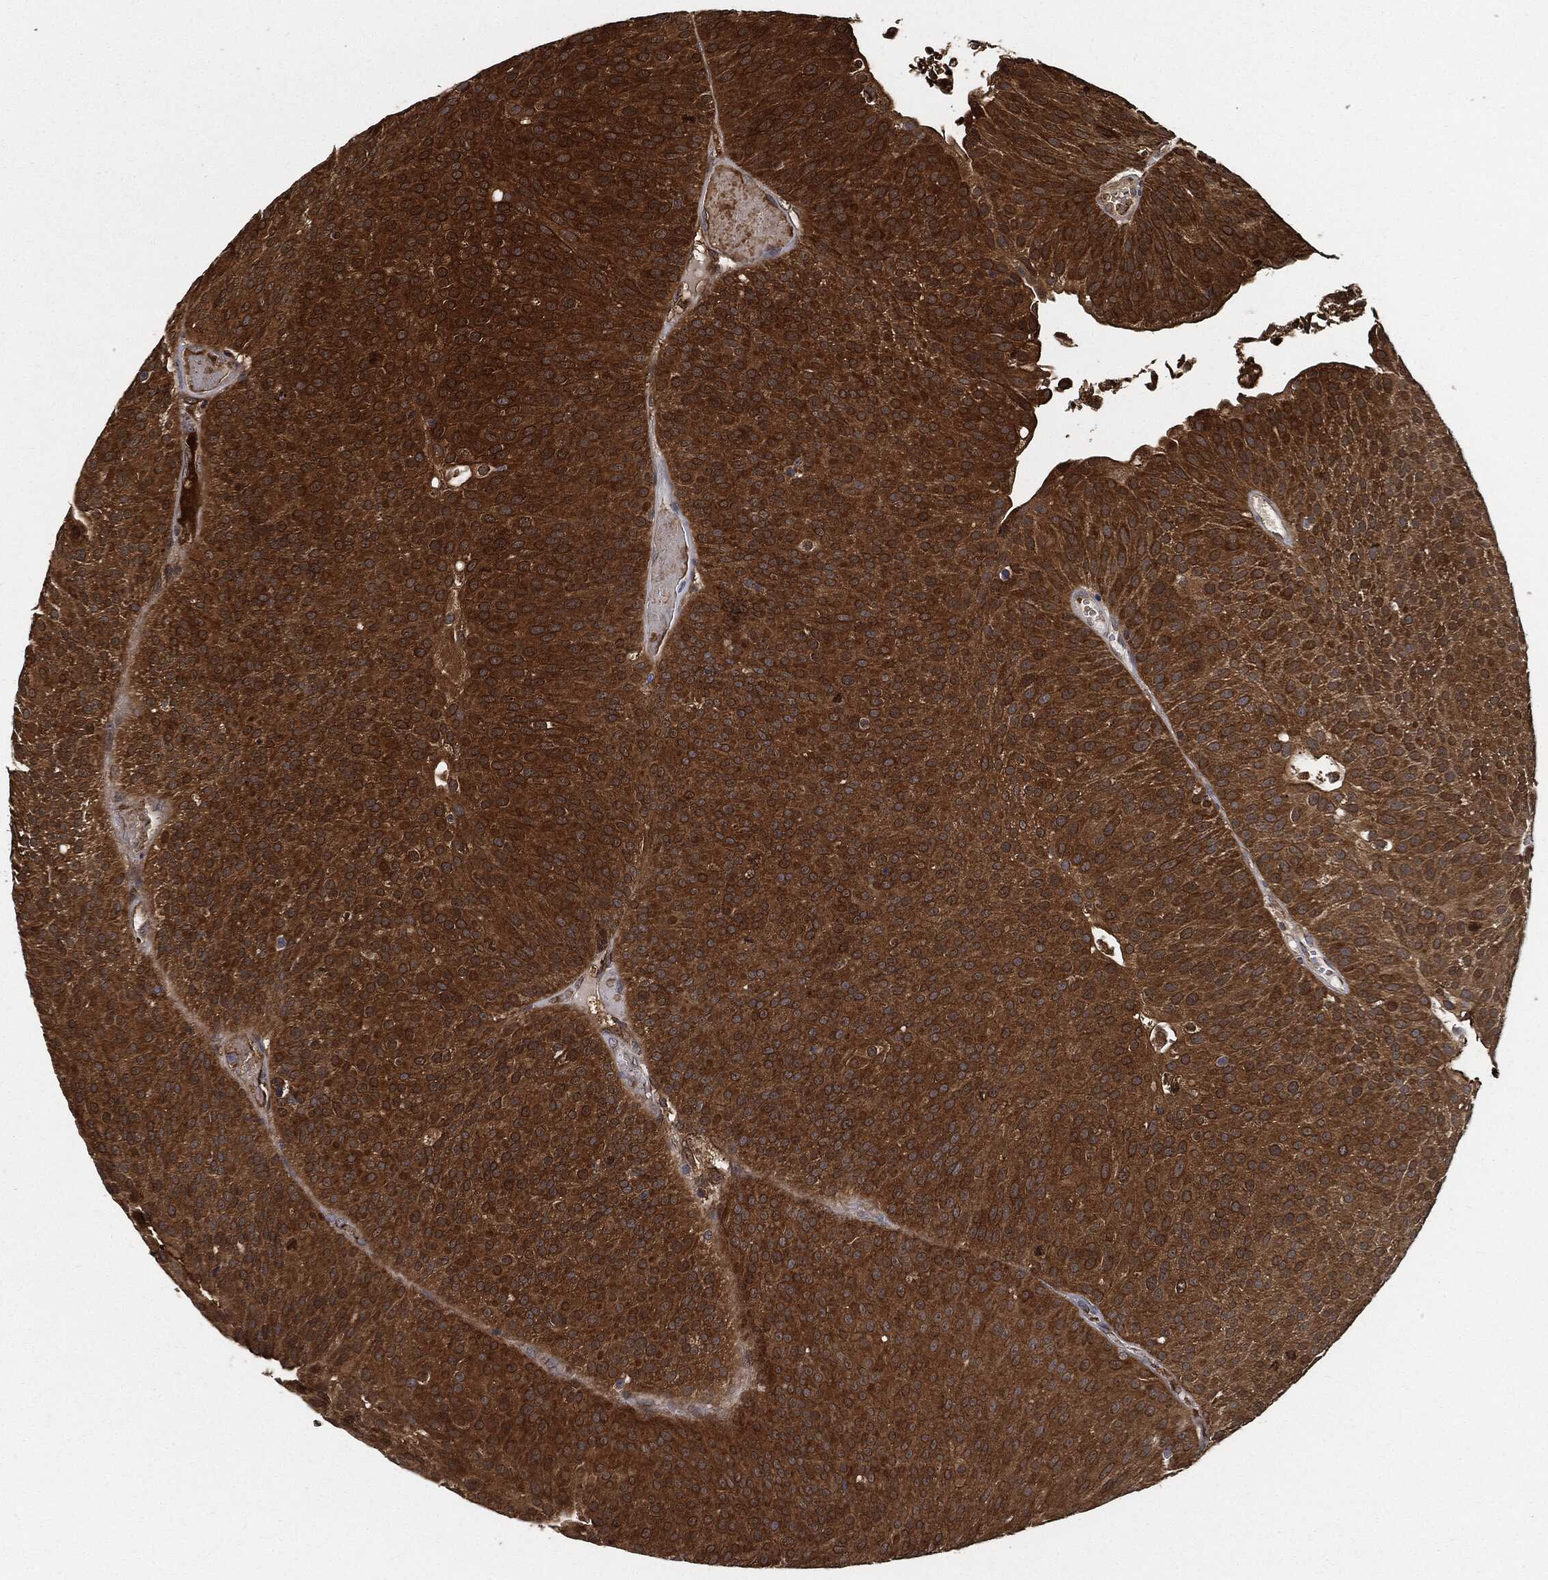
{"staining": {"intensity": "strong", "quantity": ">75%", "location": "cytoplasmic/membranous"}, "tissue": "urothelial cancer", "cell_type": "Tumor cells", "image_type": "cancer", "snomed": [{"axis": "morphology", "description": "Urothelial carcinoma, Low grade"}, {"axis": "topography", "description": "Urinary bladder"}], "caption": "Immunohistochemical staining of urothelial carcinoma (low-grade) shows high levels of strong cytoplasmic/membranous protein positivity in approximately >75% of tumor cells. (IHC, brightfield microscopy, high magnification).", "gene": "PRDX2", "patient": {"sex": "male", "age": 65}}